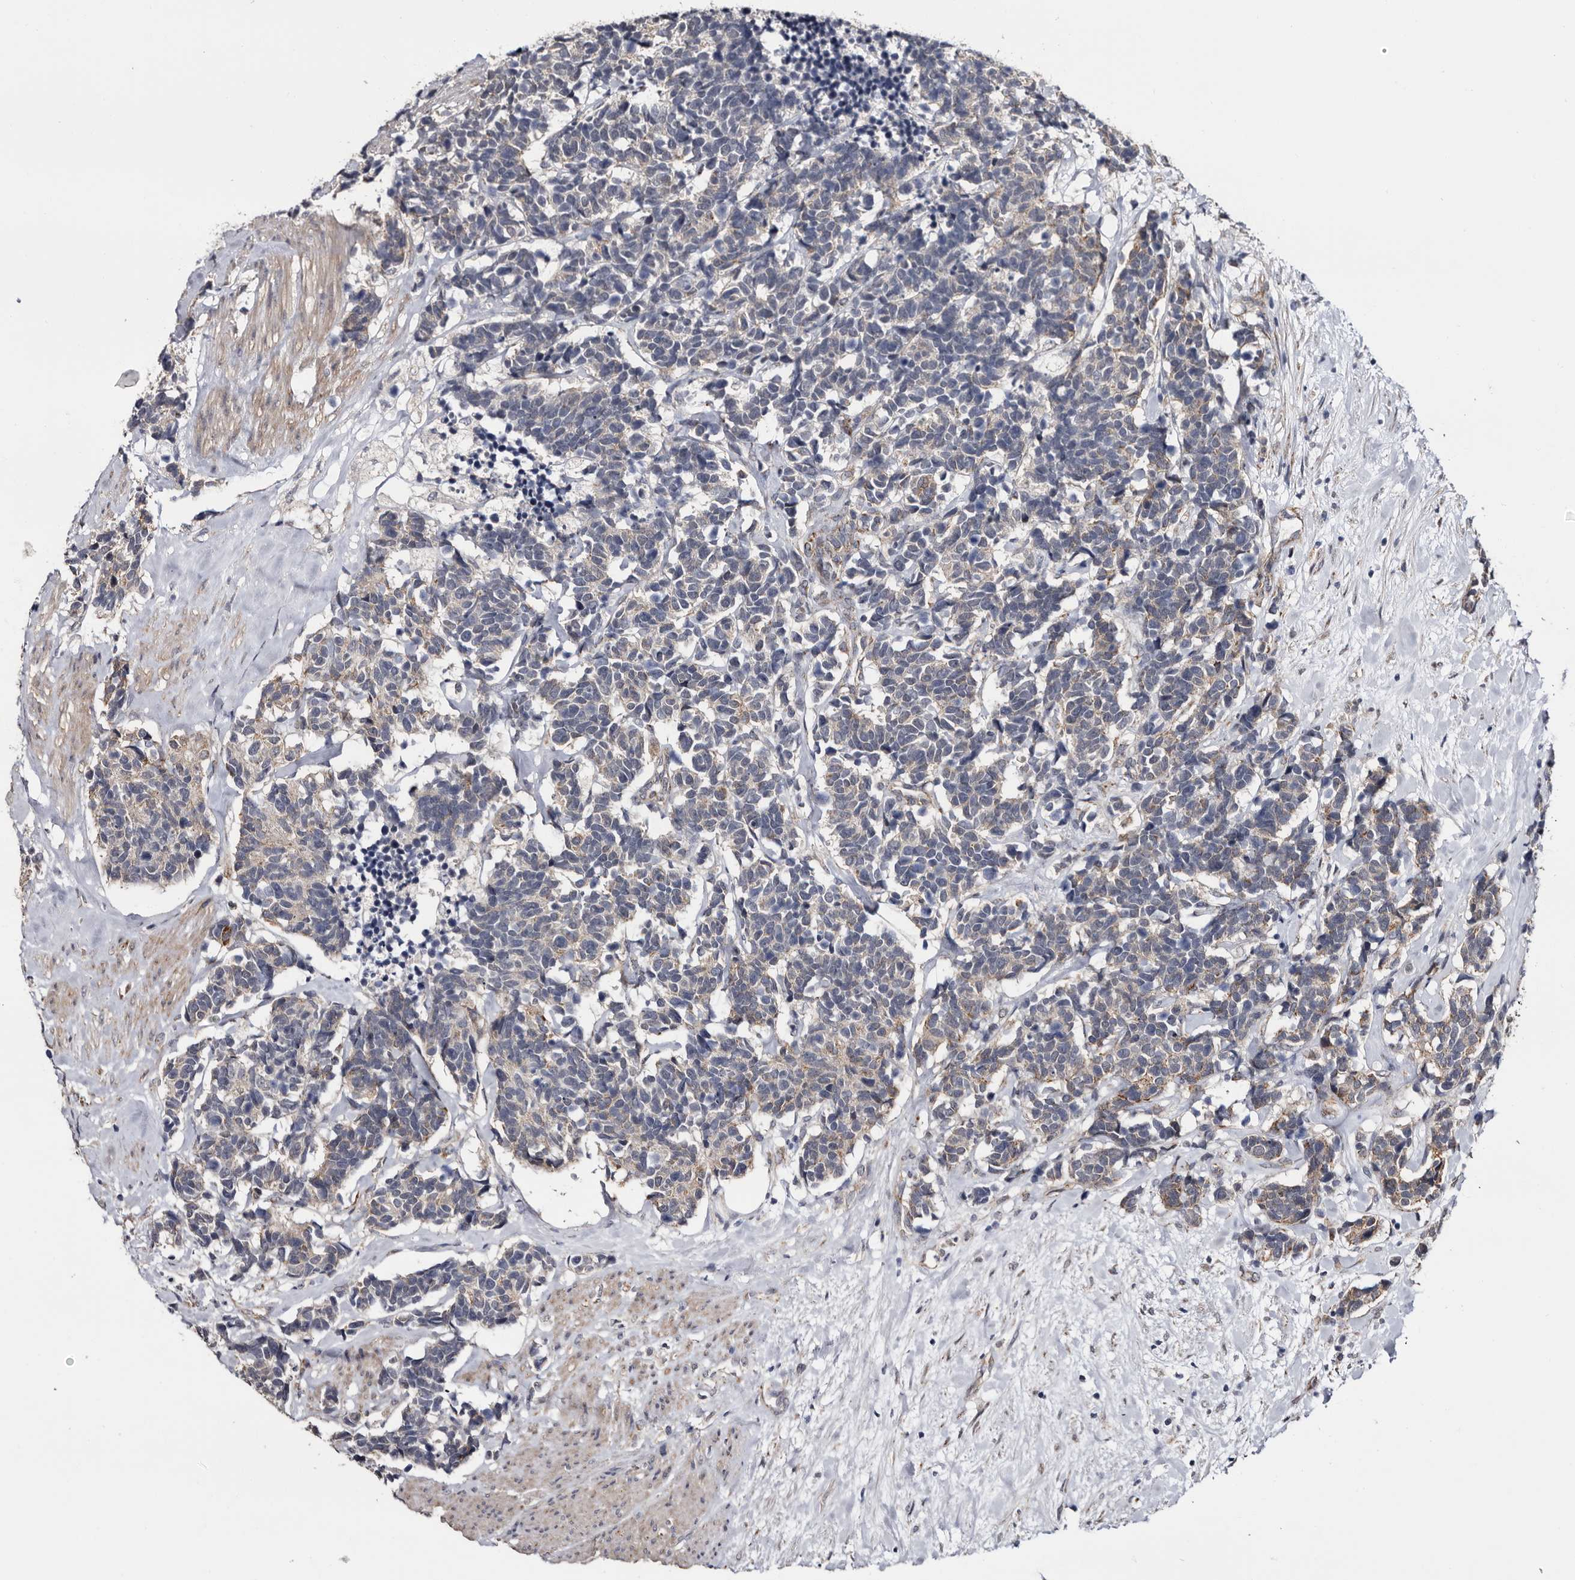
{"staining": {"intensity": "weak", "quantity": "25%-75%", "location": "cytoplasmic/membranous"}, "tissue": "carcinoid", "cell_type": "Tumor cells", "image_type": "cancer", "snomed": [{"axis": "morphology", "description": "Carcinoma, NOS"}, {"axis": "morphology", "description": "Carcinoid, malignant, NOS"}, {"axis": "topography", "description": "Urinary bladder"}], "caption": "Protein staining of carcinoid tissue shows weak cytoplasmic/membranous staining in approximately 25%-75% of tumor cells. (DAB (3,3'-diaminobenzidine) IHC with brightfield microscopy, high magnification).", "gene": "ARMCX2", "patient": {"sex": "male", "age": 57}}